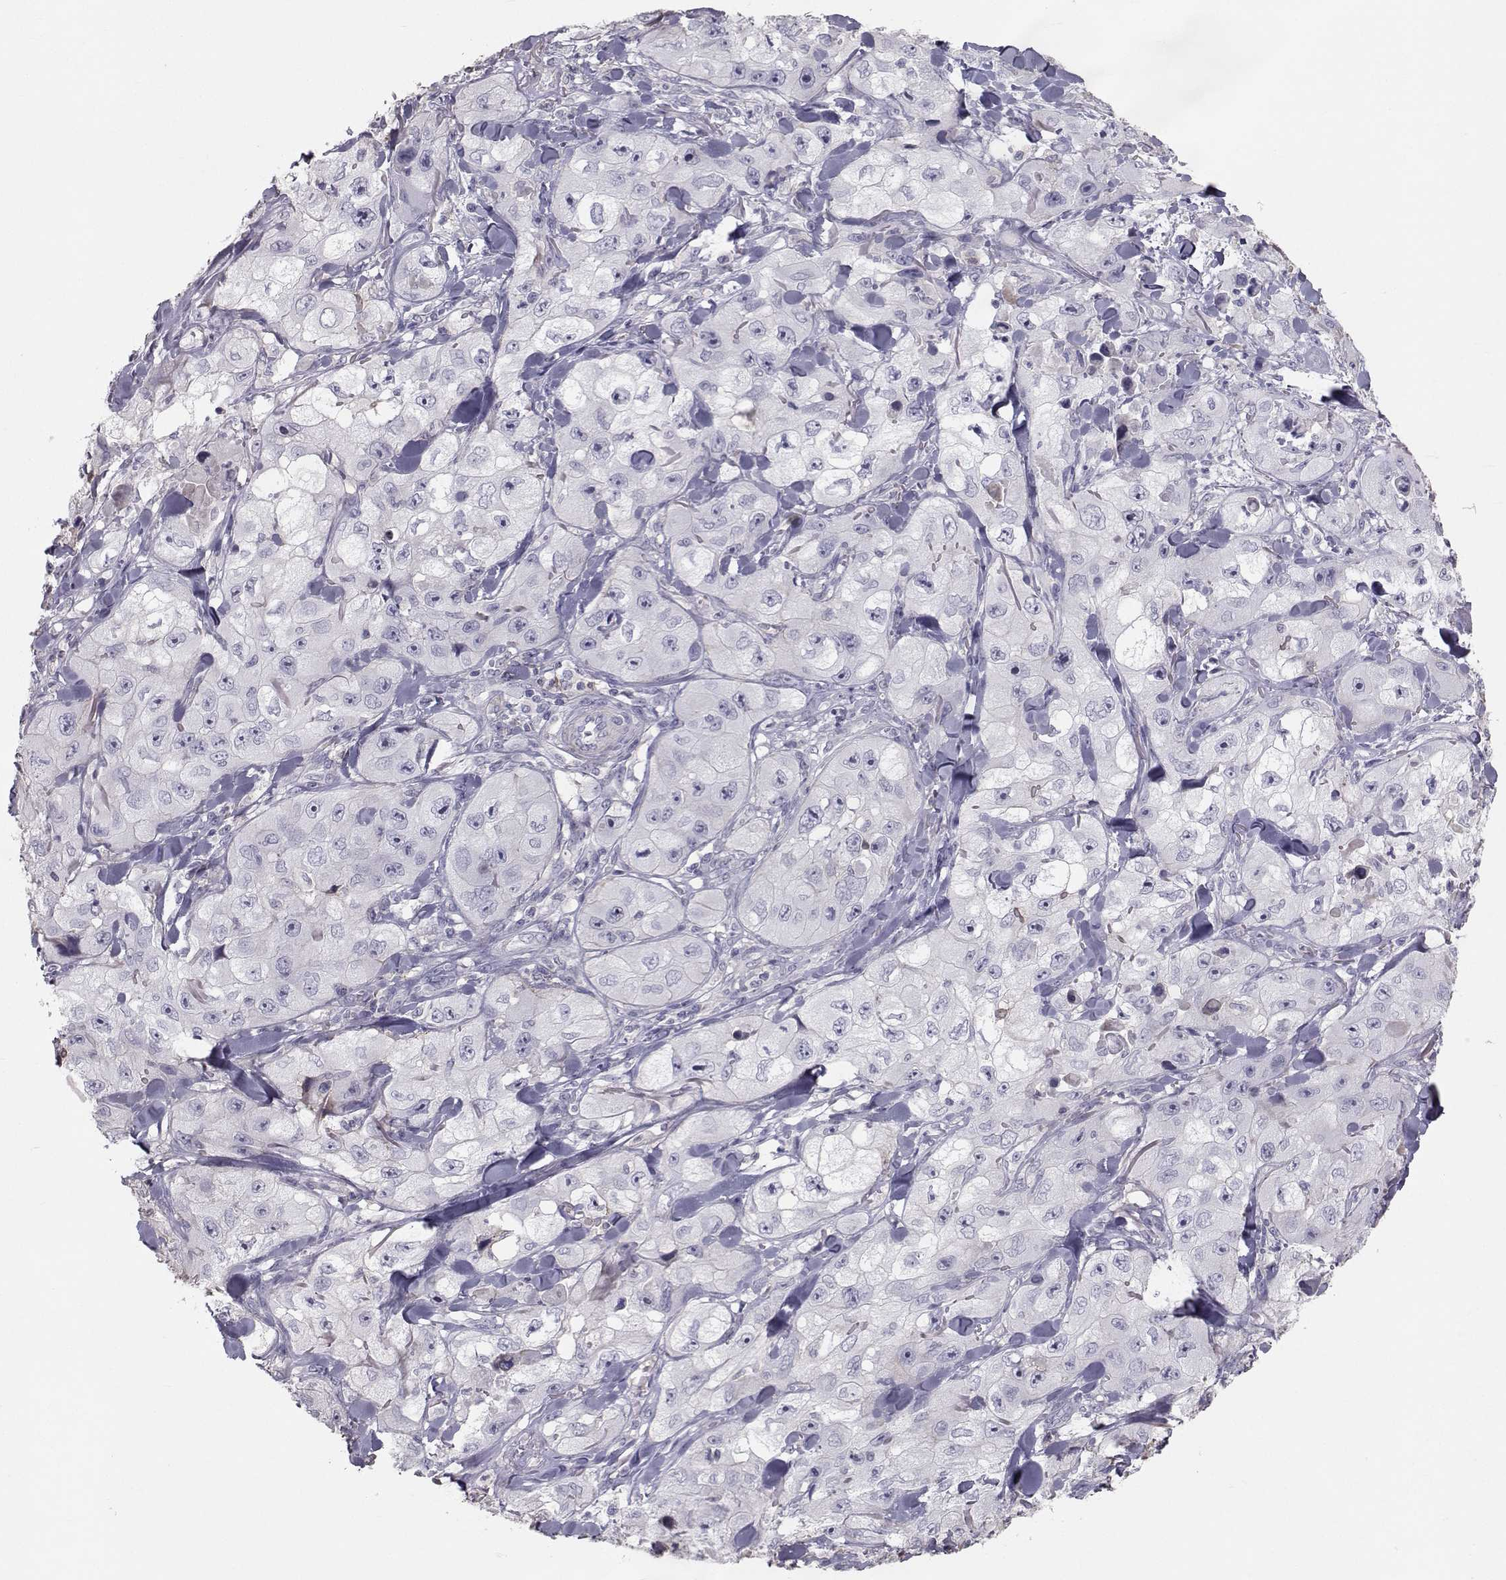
{"staining": {"intensity": "negative", "quantity": "none", "location": "none"}, "tissue": "skin cancer", "cell_type": "Tumor cells", "image_type": "cancer", "snomed": [{"axis": "morphology", "description": "Squamous cell carcinoma, NOS"}, {"axis": "topography", "description": "Skin"}, {"axis": "topography", "description": "Subcutis"}], "caption": "Protein analysis of skin squamous cell carcinoma shows no significant positivity in tumor cells.", "gene": "GARIN3", "patient": {"sex": "male", "age": 73}}